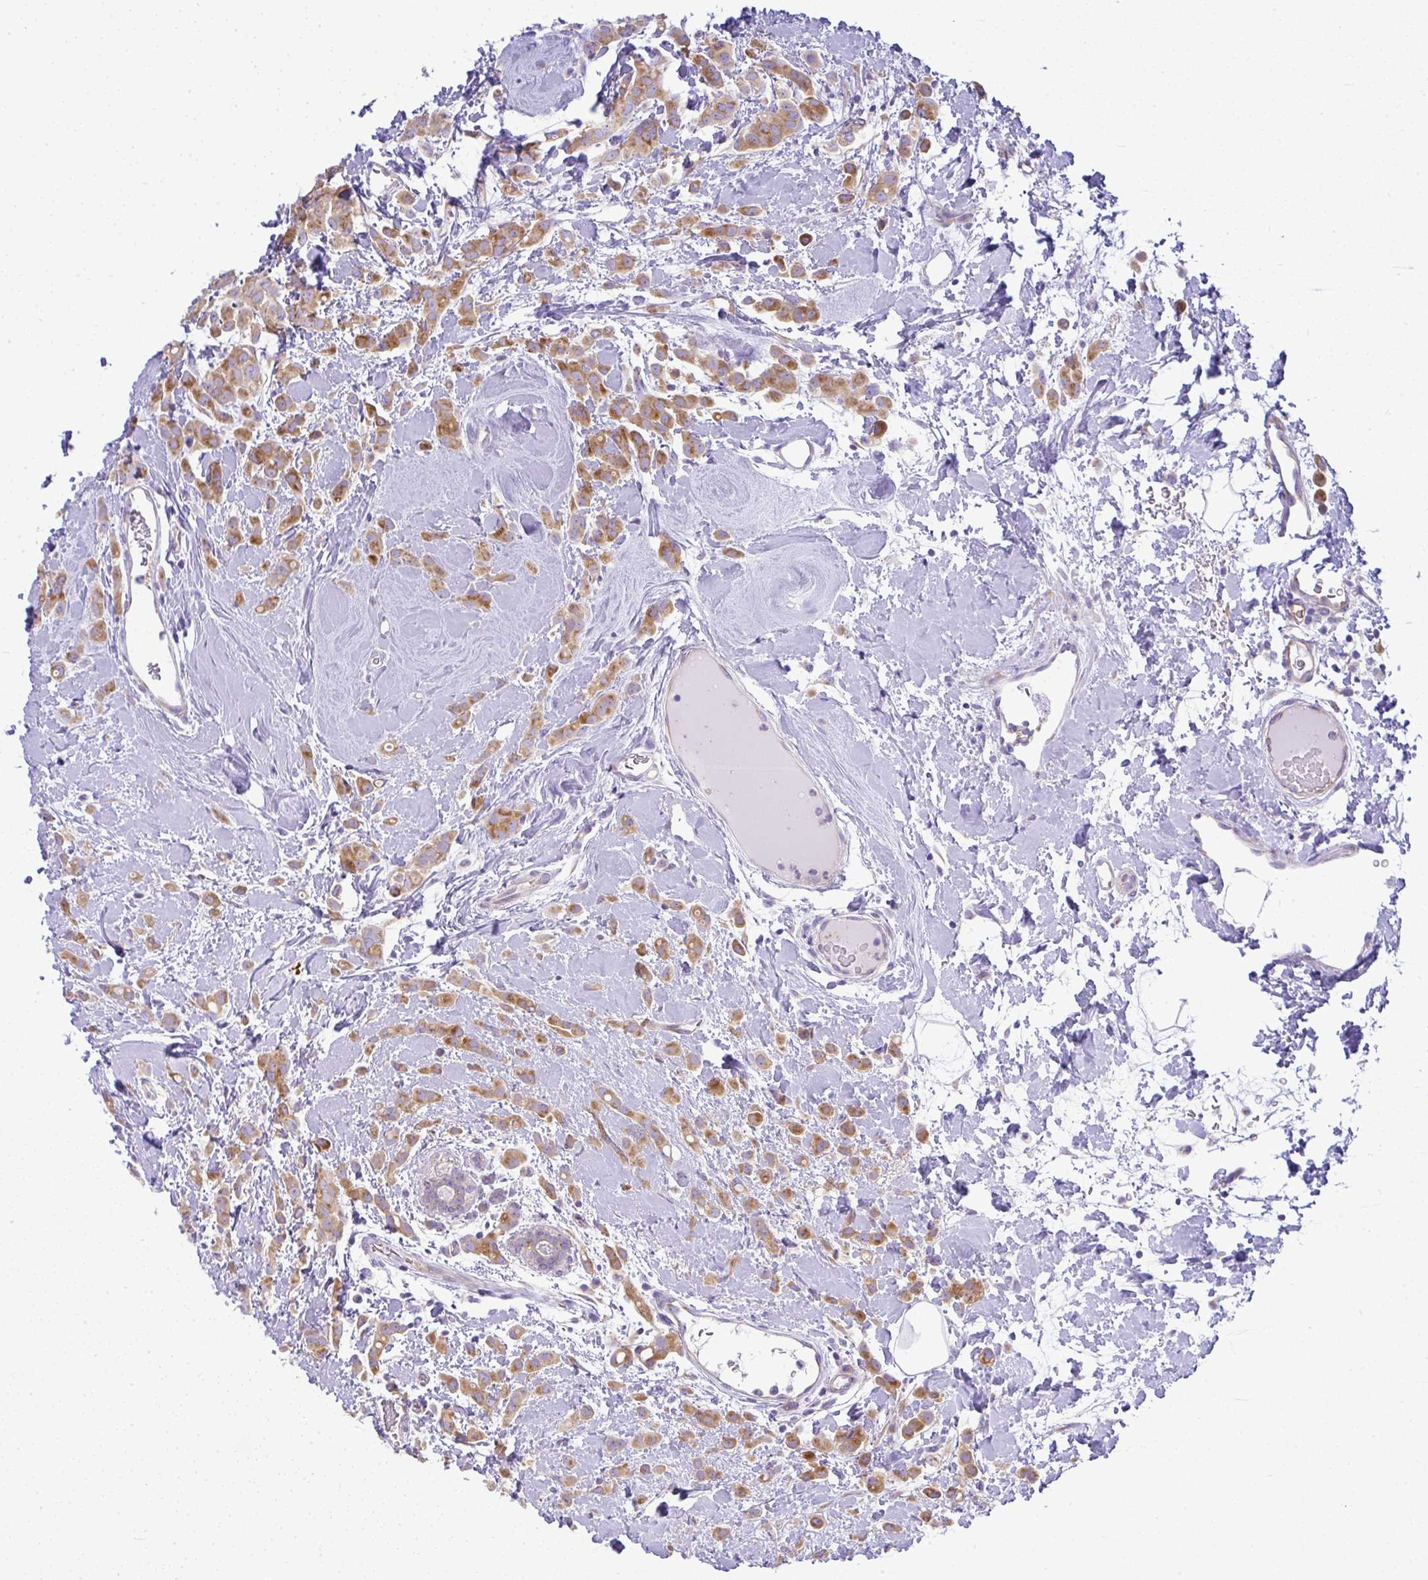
{"staining": {"intensity": "moderate", "quantity": ">75%", "location": "cytoplasmic/membranous"}, "tissue": "breast cancer", "cell_type": "Tumor cells", "image_type": "cancer", "snomed": [{"axis": "morphology", "description": "Lobular carcinoma"}, {"axis": "topography", "description": "Breast"}], "caption": "Lobular carcinoma (breast) was stained to show a protein in brown. There is medium levels of moderate cytoplasmic/membranous positivity in about >75% of tumor cells.", "gene": "FAM177A1", "patient": {"sex": "female", "age": 68}}